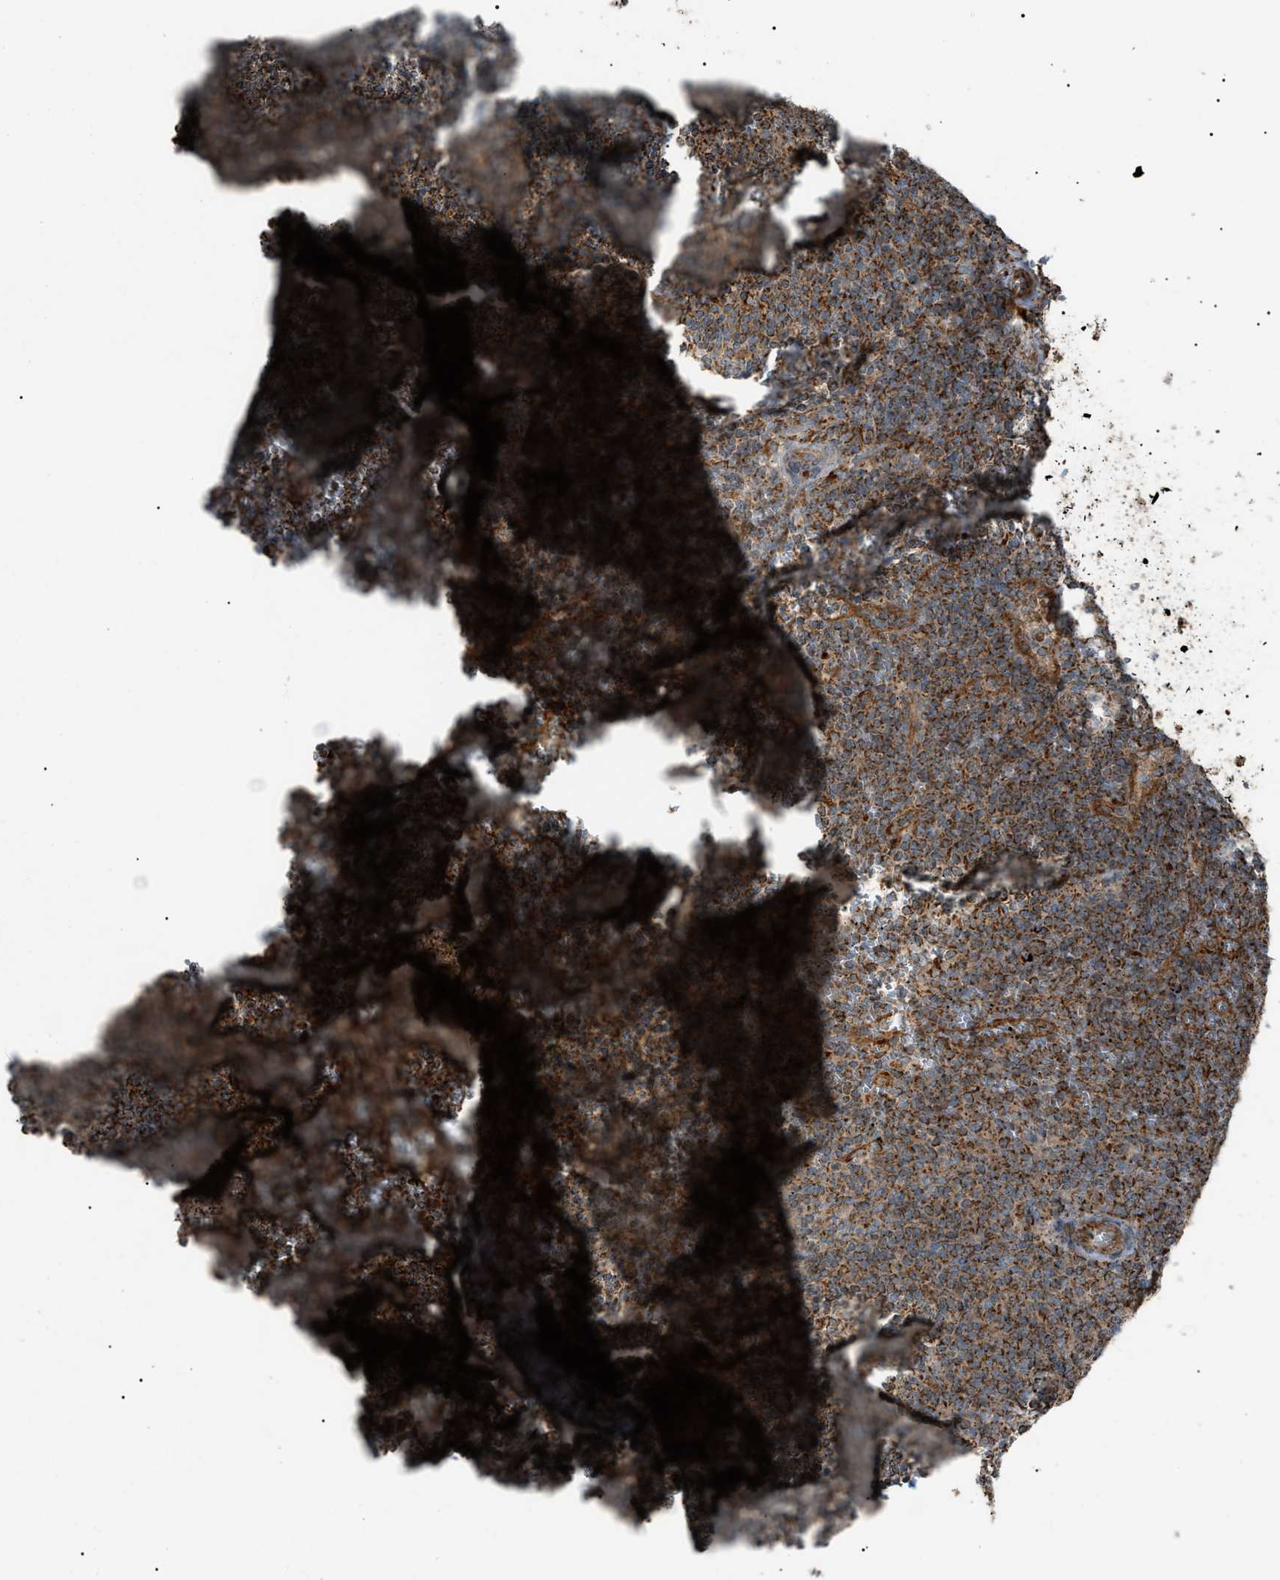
{"staining": {"intensity": "moderate", "quantity": ">75%", "location": "cytoplasmic/membranous"}, "tissue": "lymphoma", "cell_type": "Tumor cells", "image_type": "cancer", "snomed": [{"axis": "morphology", "description": "Malignant lymphoma, non-Hodgkin's type, Low grade"}, {"axis": "topography", "description": "Spleen"}], "caption": "Immunohistochemistry photomicrograph of lymphoma stained for a protein (brown), which displays medium levels of moderate cytoplasmic/membranous positivity in about >75% of tumor cells.", "gene": "C1GALT1C1", "patient": {"sex": "female", "age": 50}}